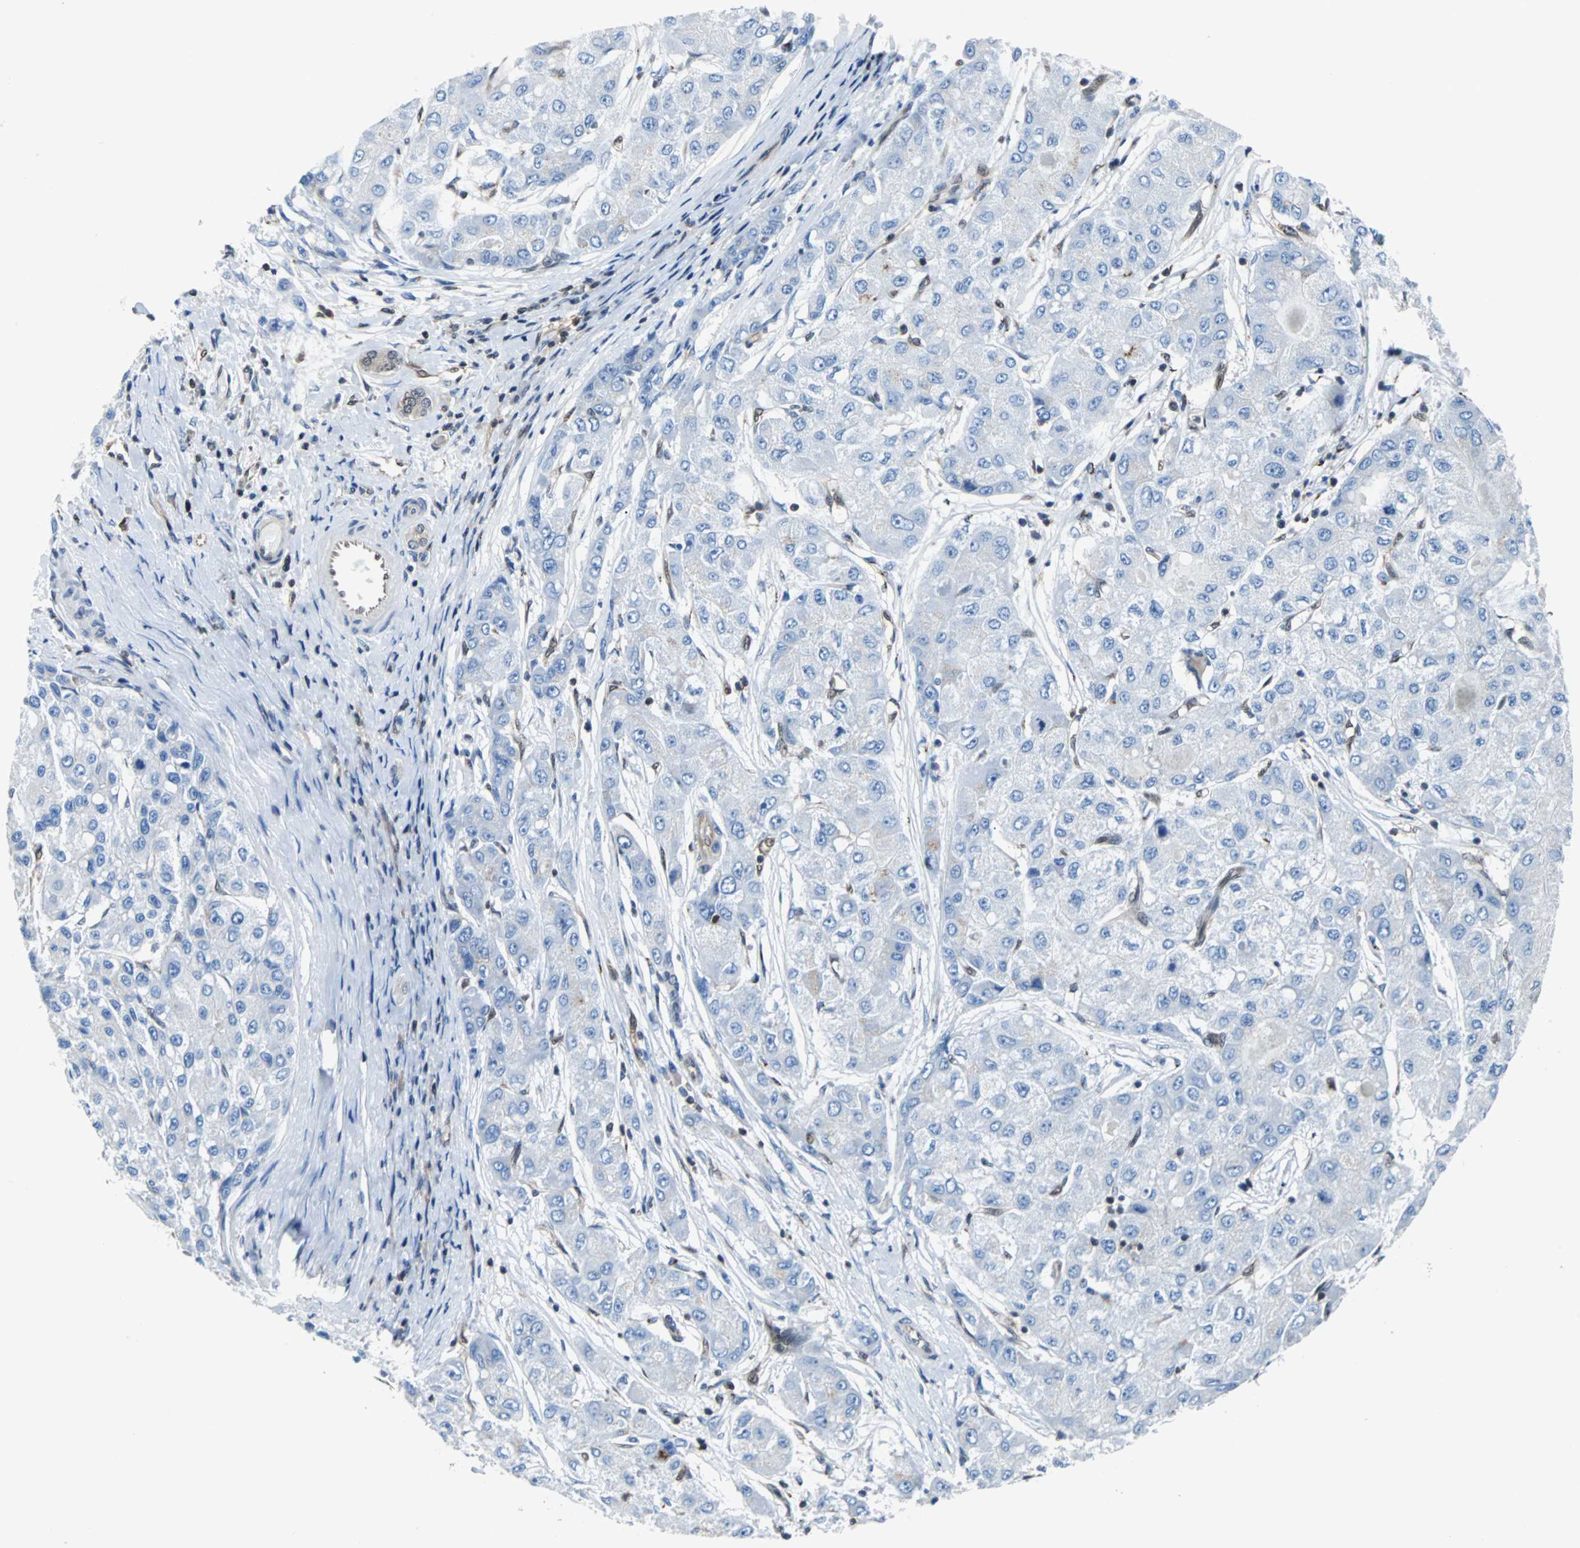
{"staining": {"intensity": "negative", "quantity": "none", "location": "none"}, "tissue": "liver cancer", "cell_type": "Tumor cells", "image_type": "cancer", "snomed": [{"axis": "morphology", "description": "Carcinoma, Hepatocellular, NOS"}, {"axis": "topography", "description": "Liver"}], "caption": "An immunohistochemistry (IHC) photomicrograph of hepatocellular carcinoma (liver) is shown. There is no staining in tumor cells of hepatocellular carcinoma (liver).", "gene": "MAP2K6", "patient": {"sex": "male", "age": 80}}